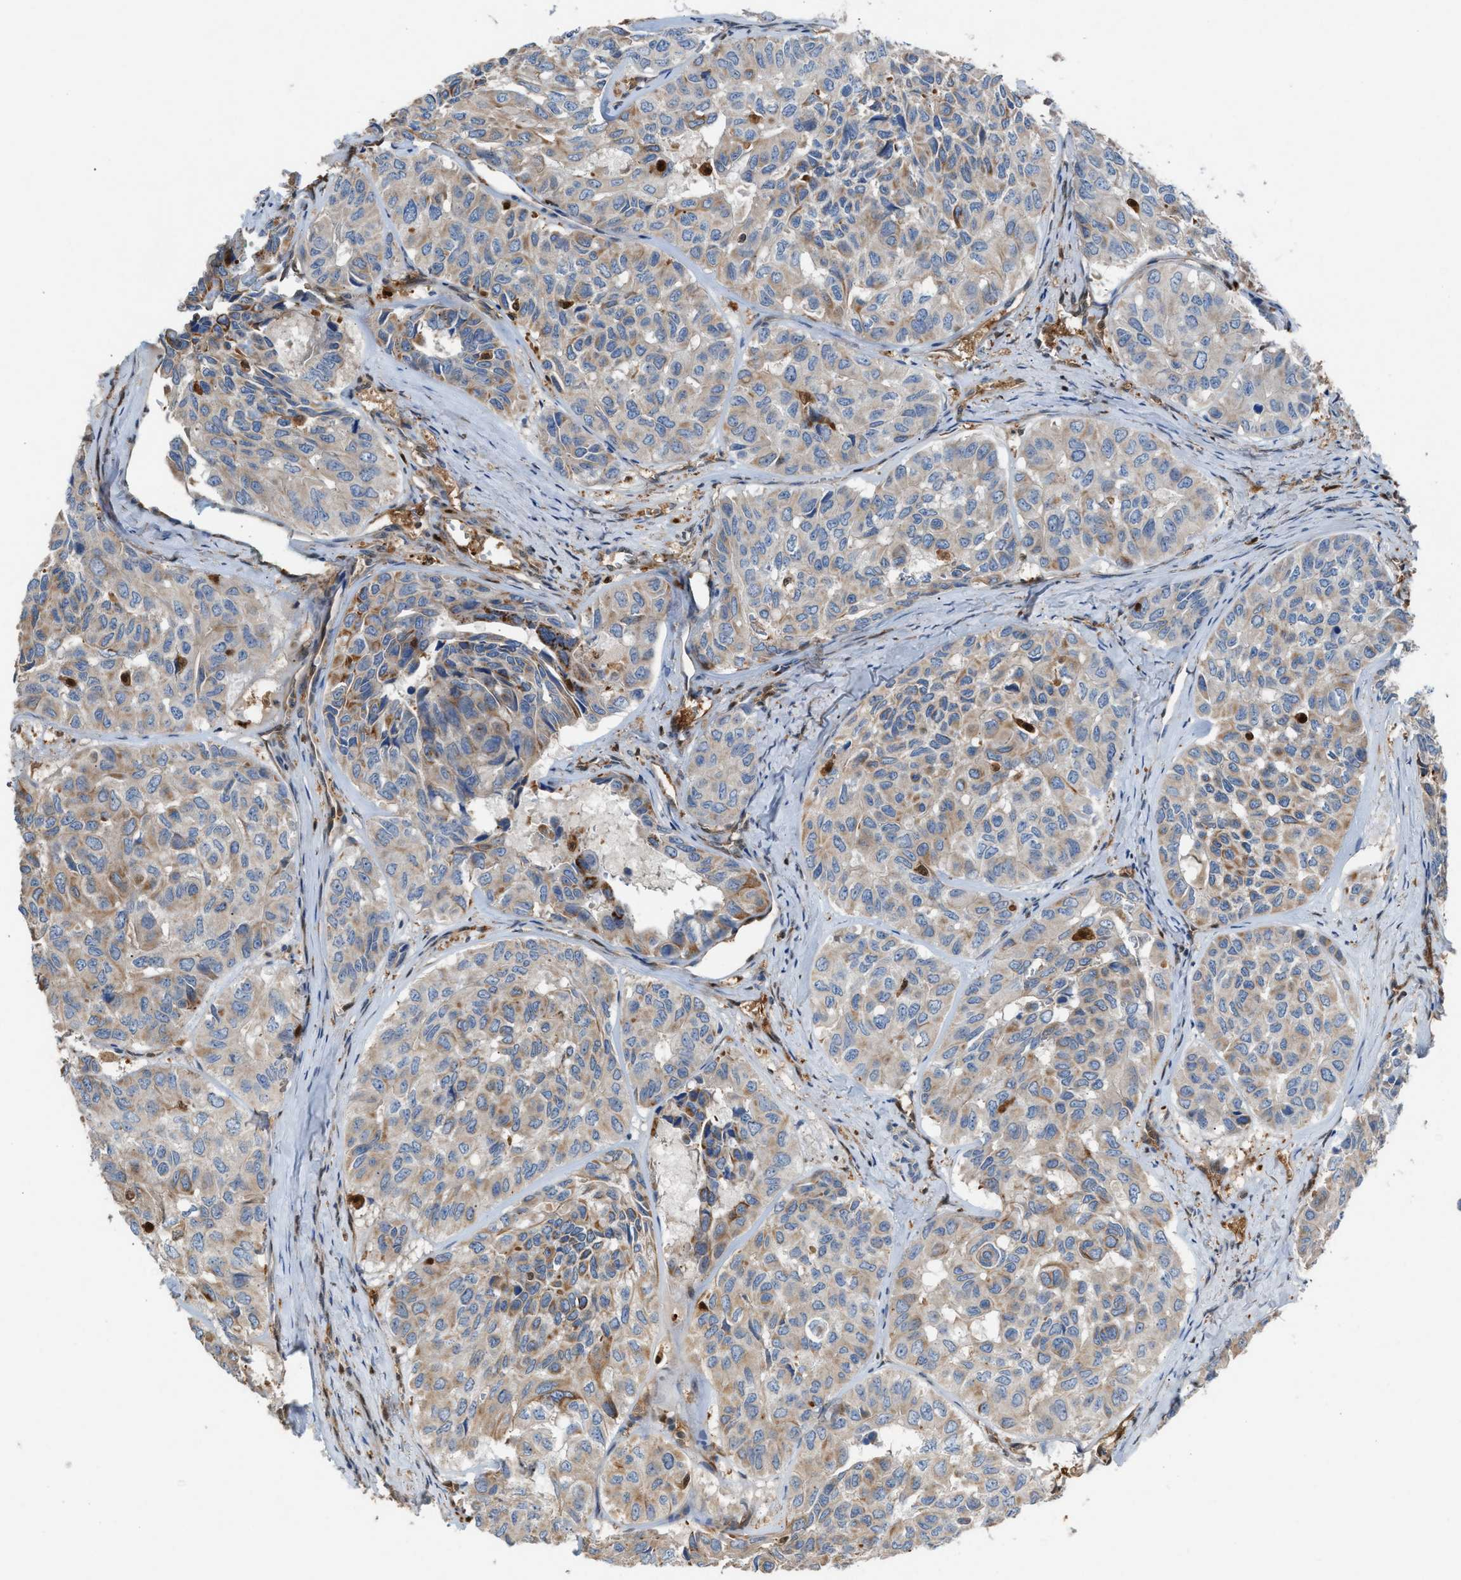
{"staining": {"intensity": "weak", "quantity": "25%-75%", "location": "cytoplasmic/membranous"}, "tissue": "head and neck cancer", "cell_type": "Tumor cells", "image_type": "cancer", "snomed": [{"axis": "morphology", "description": "Adenocarcinoma, NOS"}, {"axis": "topography", "description": "Salivary gland, NOS"}, {"axis": "topography", "description": "Head-Neck"}], "caption": "DAB (3,3'-diaminobenzidine) immunohistochemical staining of human adenocarcinoma (head and neck) shows weak cytoplasmic/membranous protein staining in about 25%-75% of tumor cells. The staining is performed using DAB brown chromogen to label protein expression. The nuclei are counter-stained blue using hematoxylin.", "gene": "TPK1", "patient": {"sex": "female", "age": 76}}